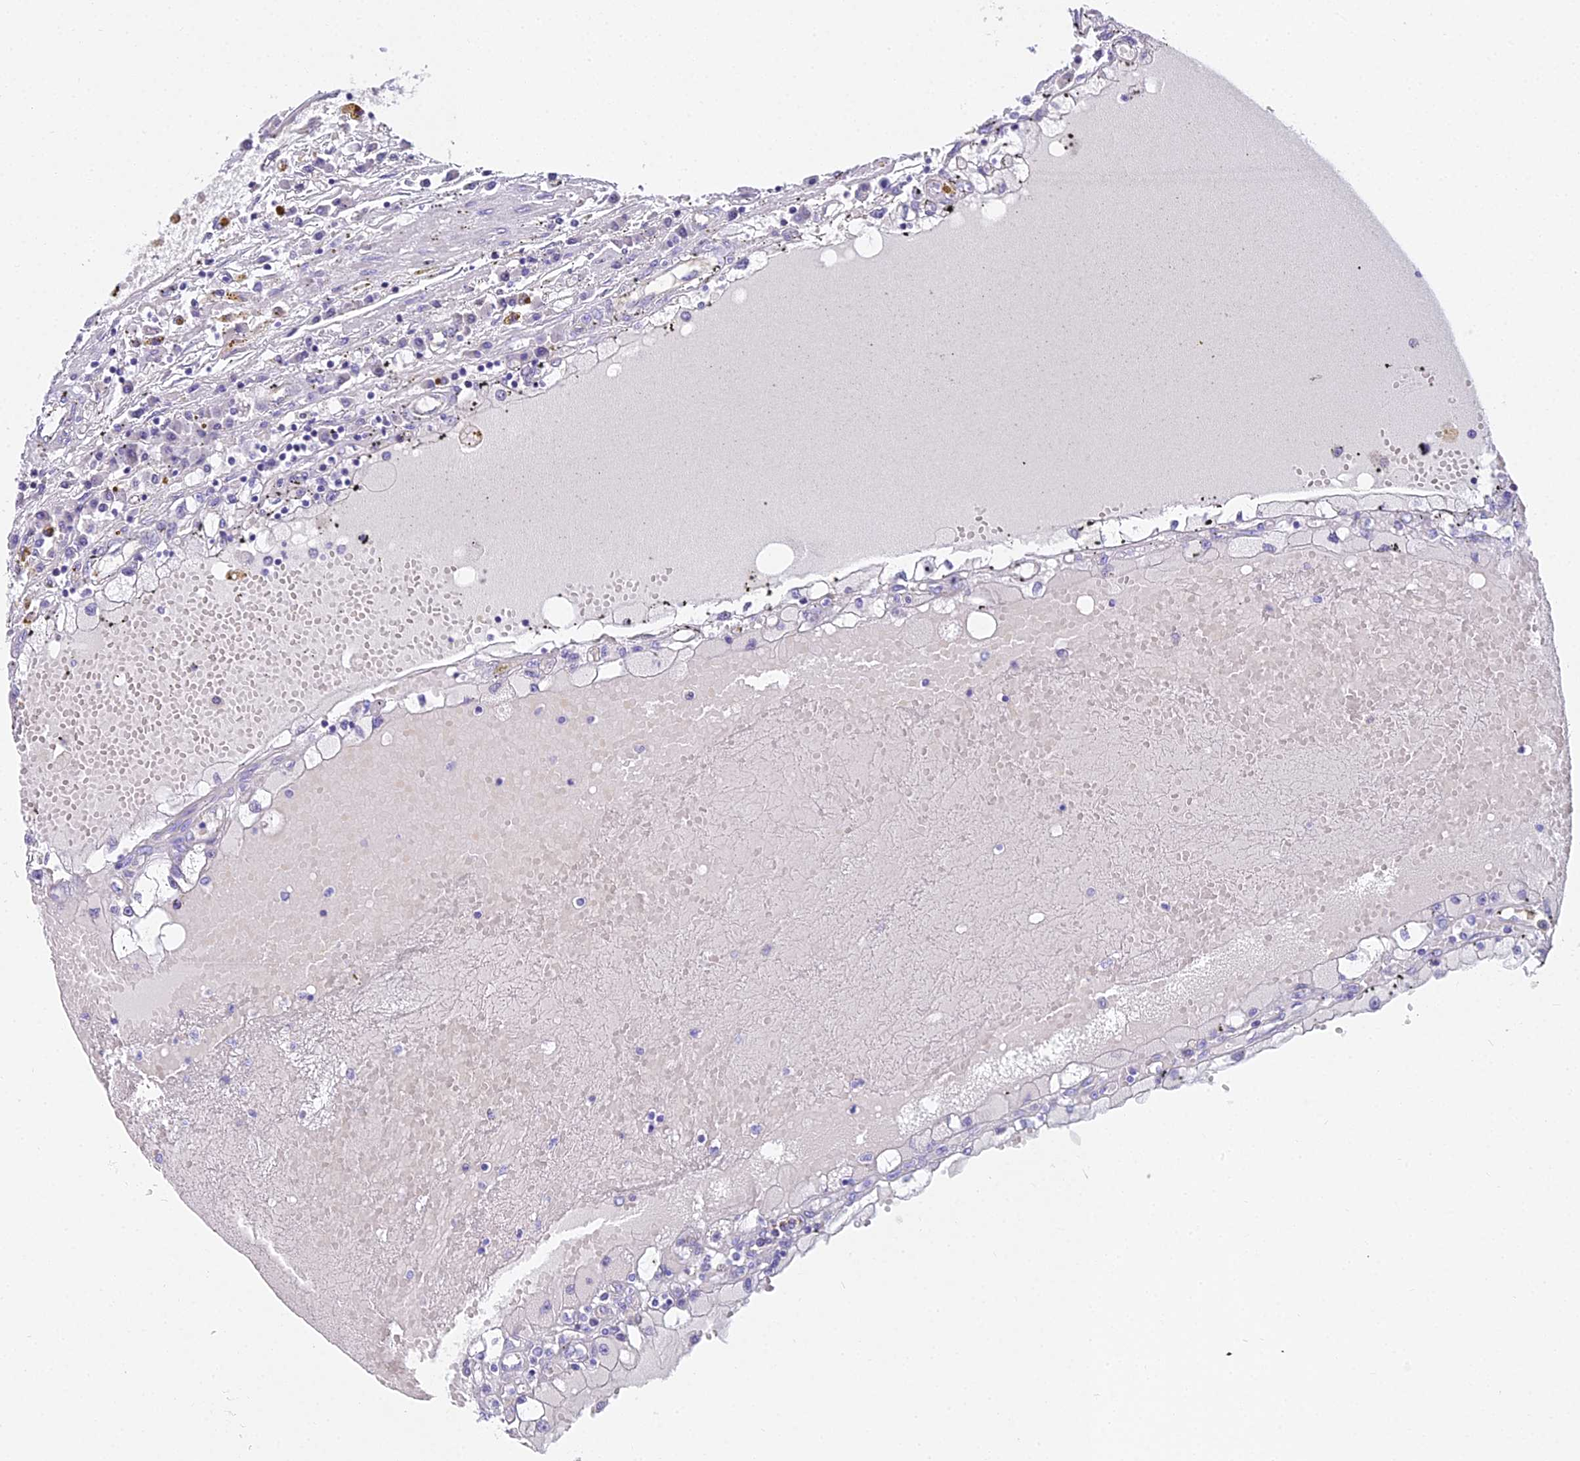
{"staining": {"intensity": "negative", "quantity": "none", "location": "none"}, "tissue": "renal cancer", "cell_type": "Tumor cells", "image_type": "cancer", "snomed": [{"axis": "morphology", "description": "Adenocarcinoma, NOS"}, {"axis": "topography", "description": "Kidney"}], "caption": "The photomicrograph reveals no significant expression in tumor cells of adenocarcinoma (renal).", "gene": "NINJ1", "patient": {"sex": "male", "age": 56}}